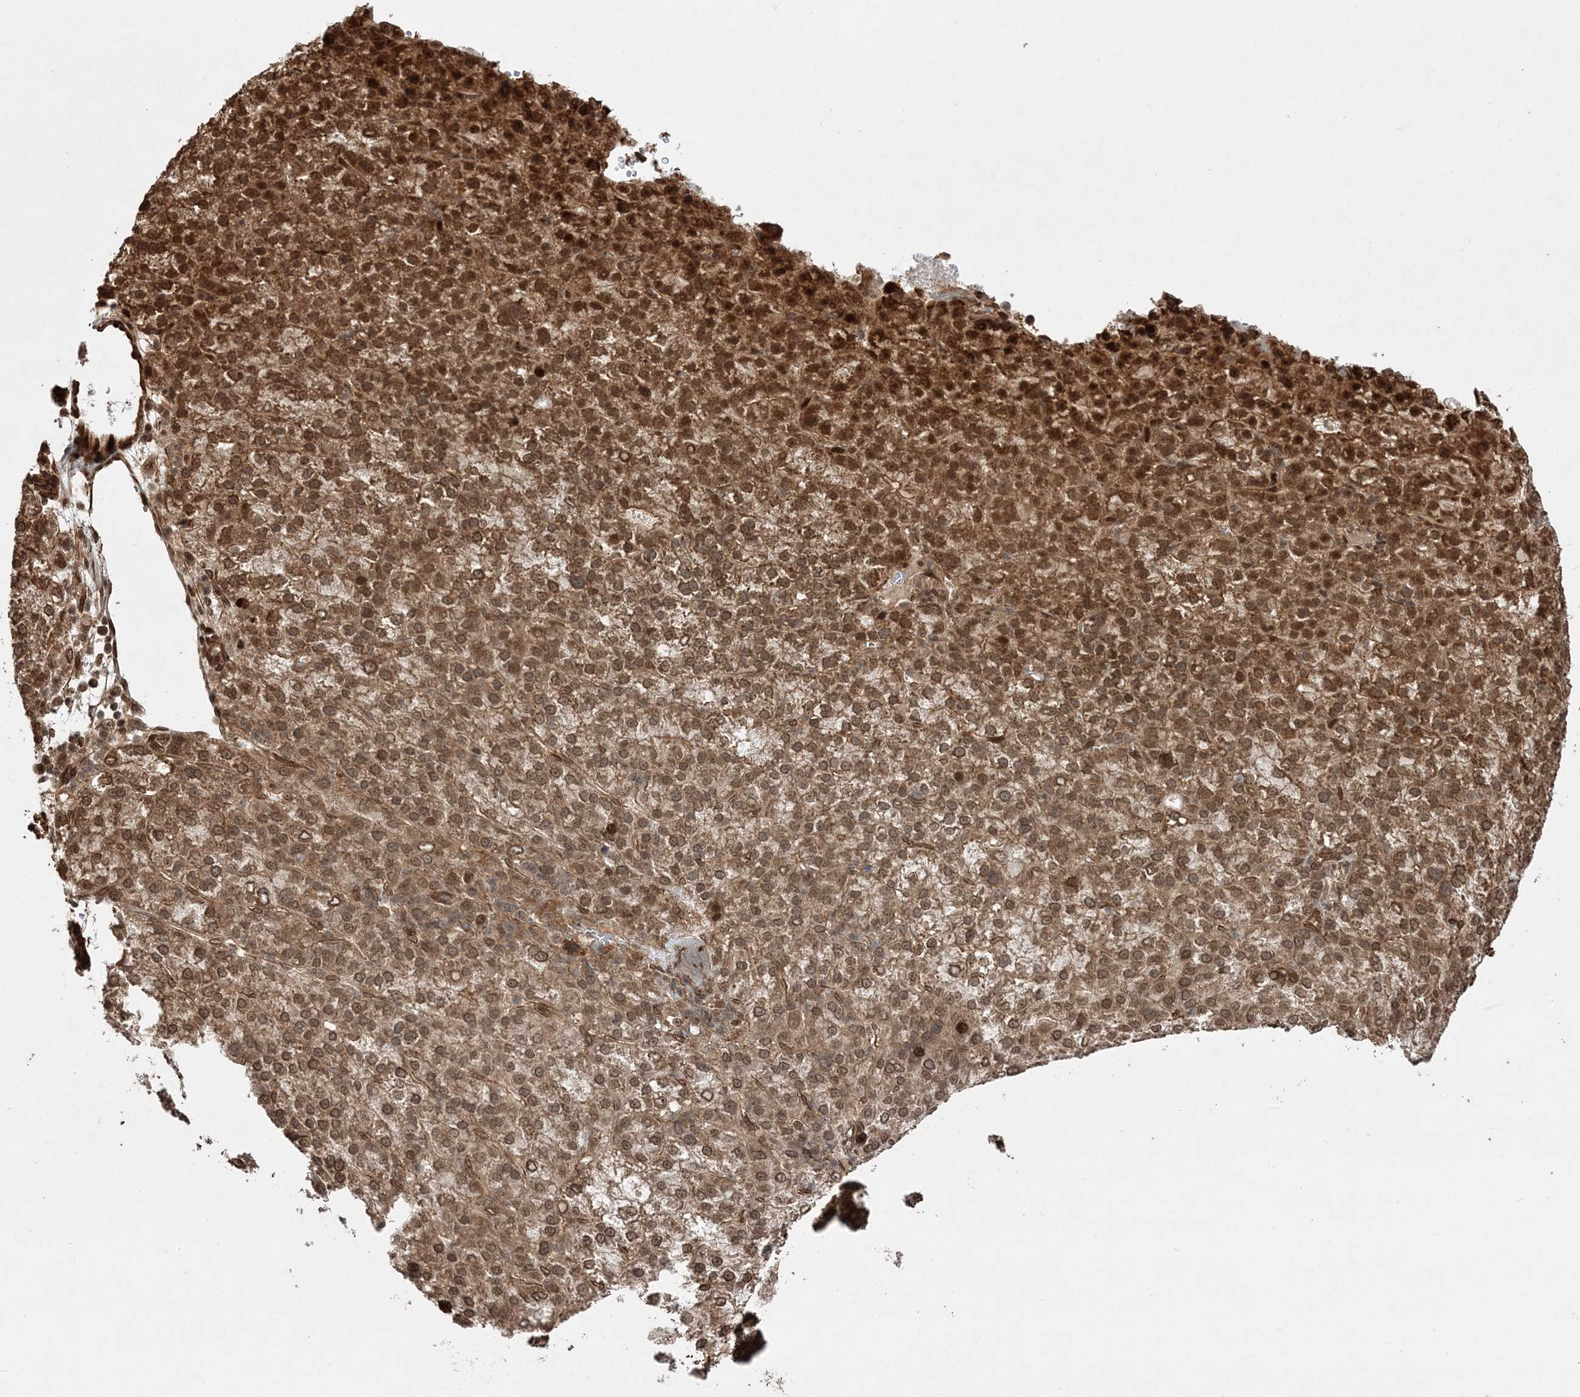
{"staining": {"intensity": "moderate", "quantity": ">75%", "location": "cytoplasmic/membranous,nuclear"}, "tissue": "liver cancer", "cell_type": "Tumor cells", "image_type": "cancer", "snomed": [{"axis": "morphology", "description": "Carcinoma, Hepatocellular, NOS"}, {"axis": "topography", "description": "Liver"}], "caption": "Hepatocellular carcinoma (liver) stained for a protein reveals moderate cytoplasmic/membranous and nuclear positivity in tumor cells.", "gene": "ETAA1", "patient": {"sex": "female", "age": 58}}